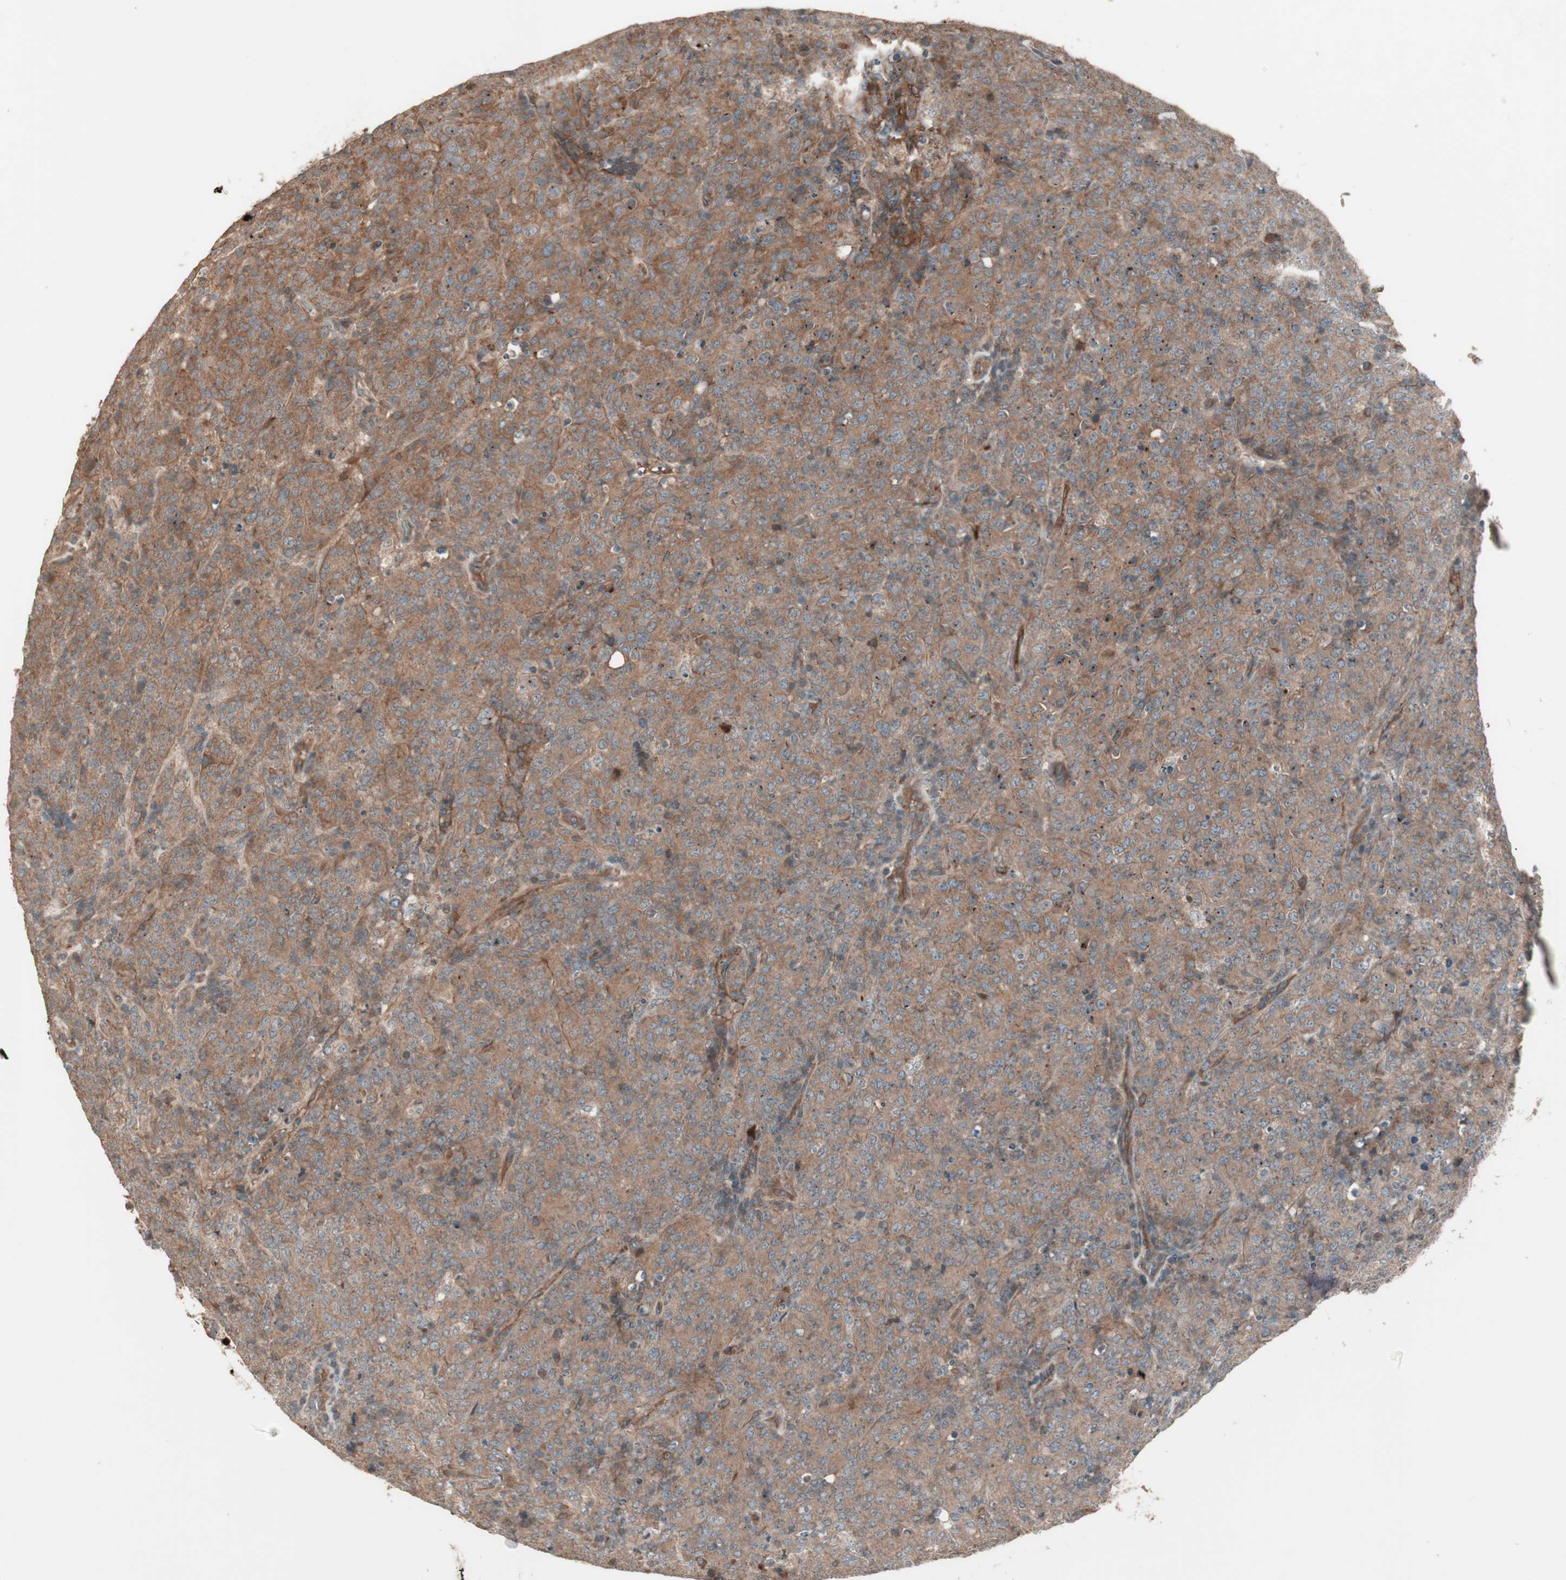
{"staining": {"intensity": "moderate", "quantity": ">75%", "location": "cytoplasmic/membranous"}, "tissue": "lymphoma", "cell_type": "Tumor cells", "image_type": "cancer", "snomed": [{"axis": "morphology", "description": "Malignant lymphoma, non-Hodgkin's type, High grade"}, {"axis": "topography", "description": "Tonsil"}], "caption": "Moderate cytoplasmic/membranous expression is seen in about >75% of tumor cells in malignant lymphoma, non-Hodgkin's type (high-grade). (DAB (3,3'-diaminobenzidine) IHC, brown staining for protein, blue staining for nuclei).", "gene": "TFPI", "patient": {"sex": "female", "age": 36}}